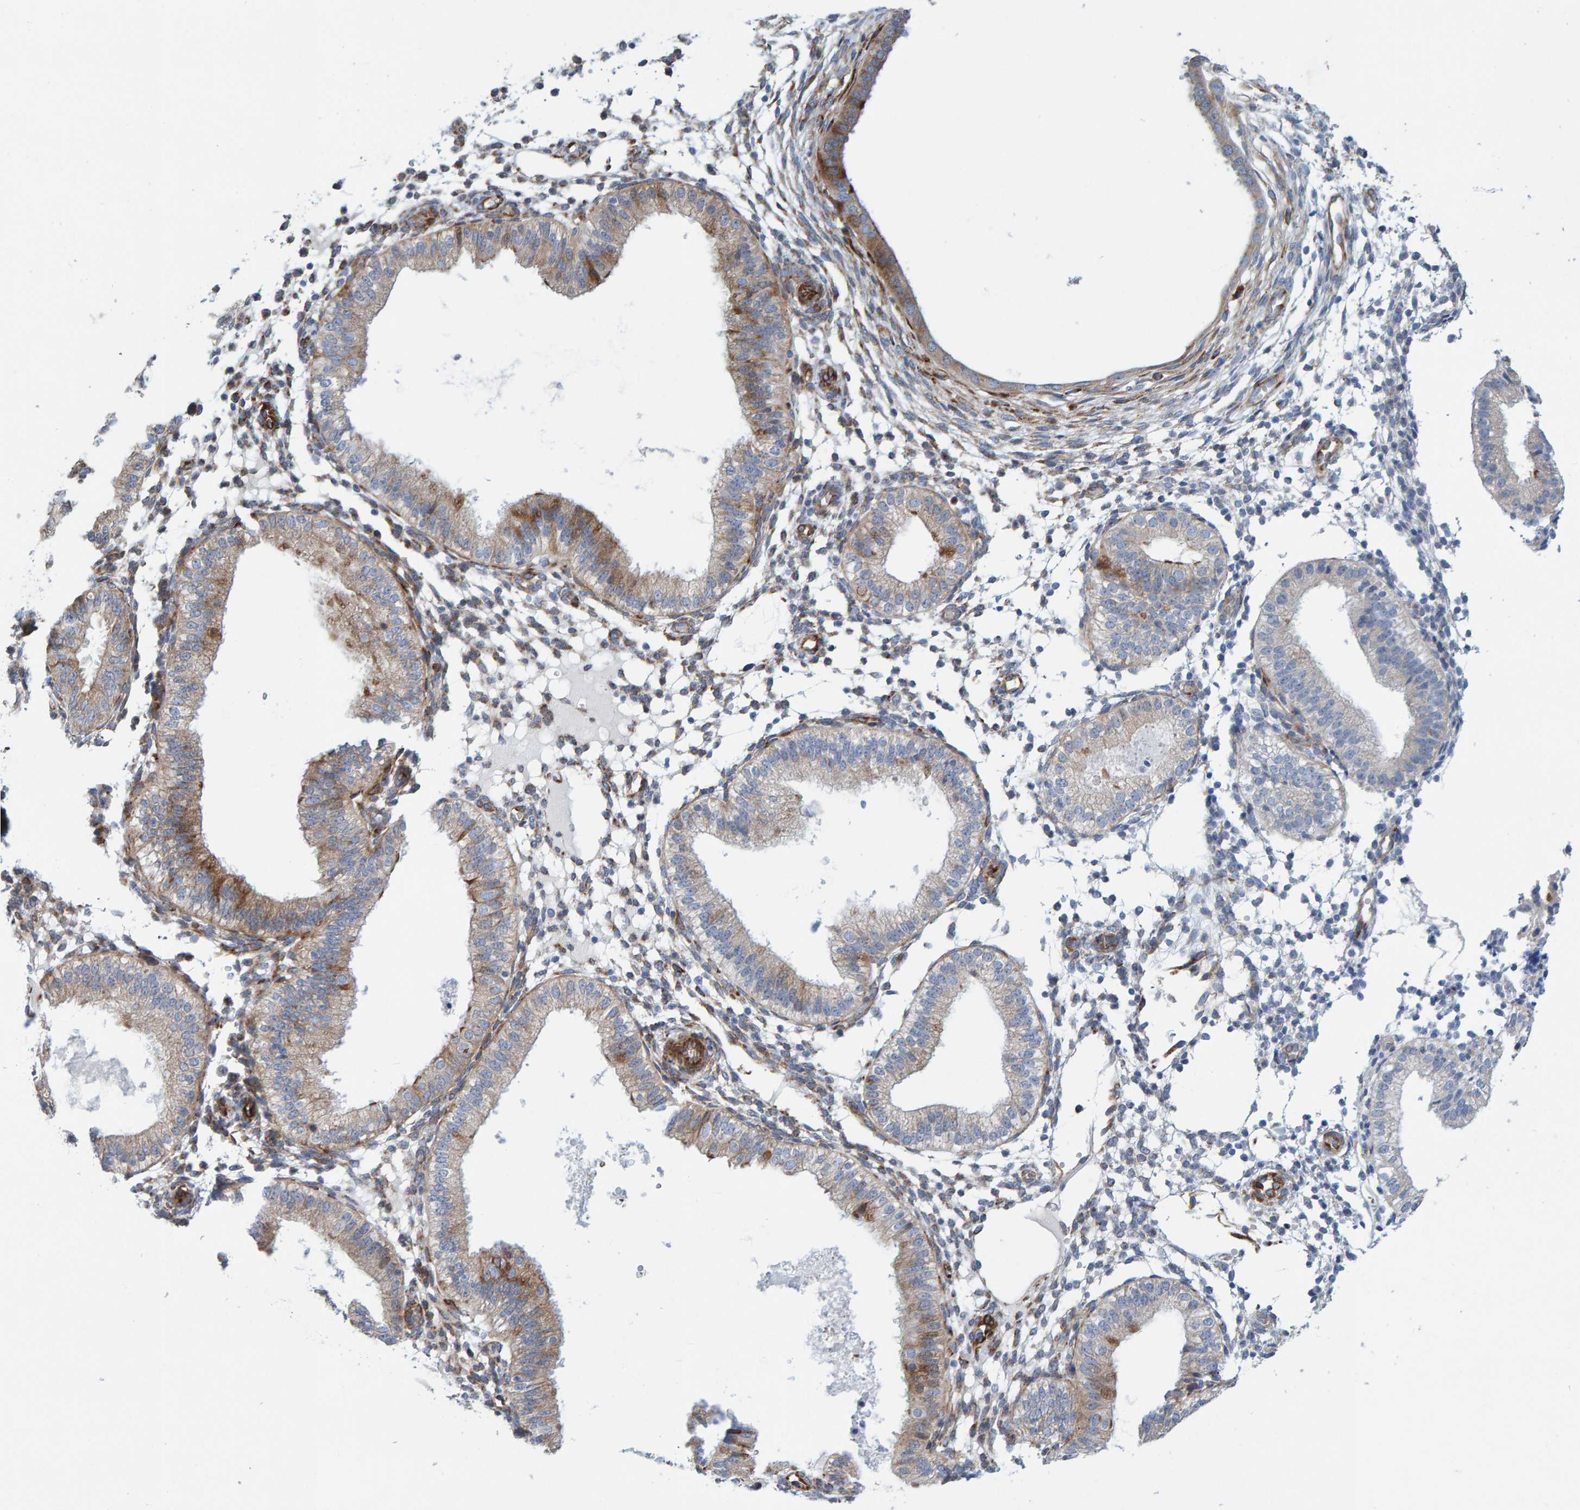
{"staining": {"intensity": "moderate", "quantity": "<25%", "location": "cytoplasmic/membranous"}, "tissue": "endometrium", "cell_type": "Cells in endometrial stroma", "image_type": "normal", "snomed": [{"axis": "morphology", "description": "Normal tissue, NOS"}, {"axis": "topography", "description": "Endometrium"}], "caption": "Cells in endometrial stroma display low levels of moderate cytoplasmic/membranous expression in approximately <25% of cells in benign endometrium. (Stains: DAB (3,3'-diaminobenzidine) in brown, nuclei in blue, Microscopy: brightfield microscopy at high magnification).", "gene": "MMP16", "patient": {"sex": "female", "age": 39}}